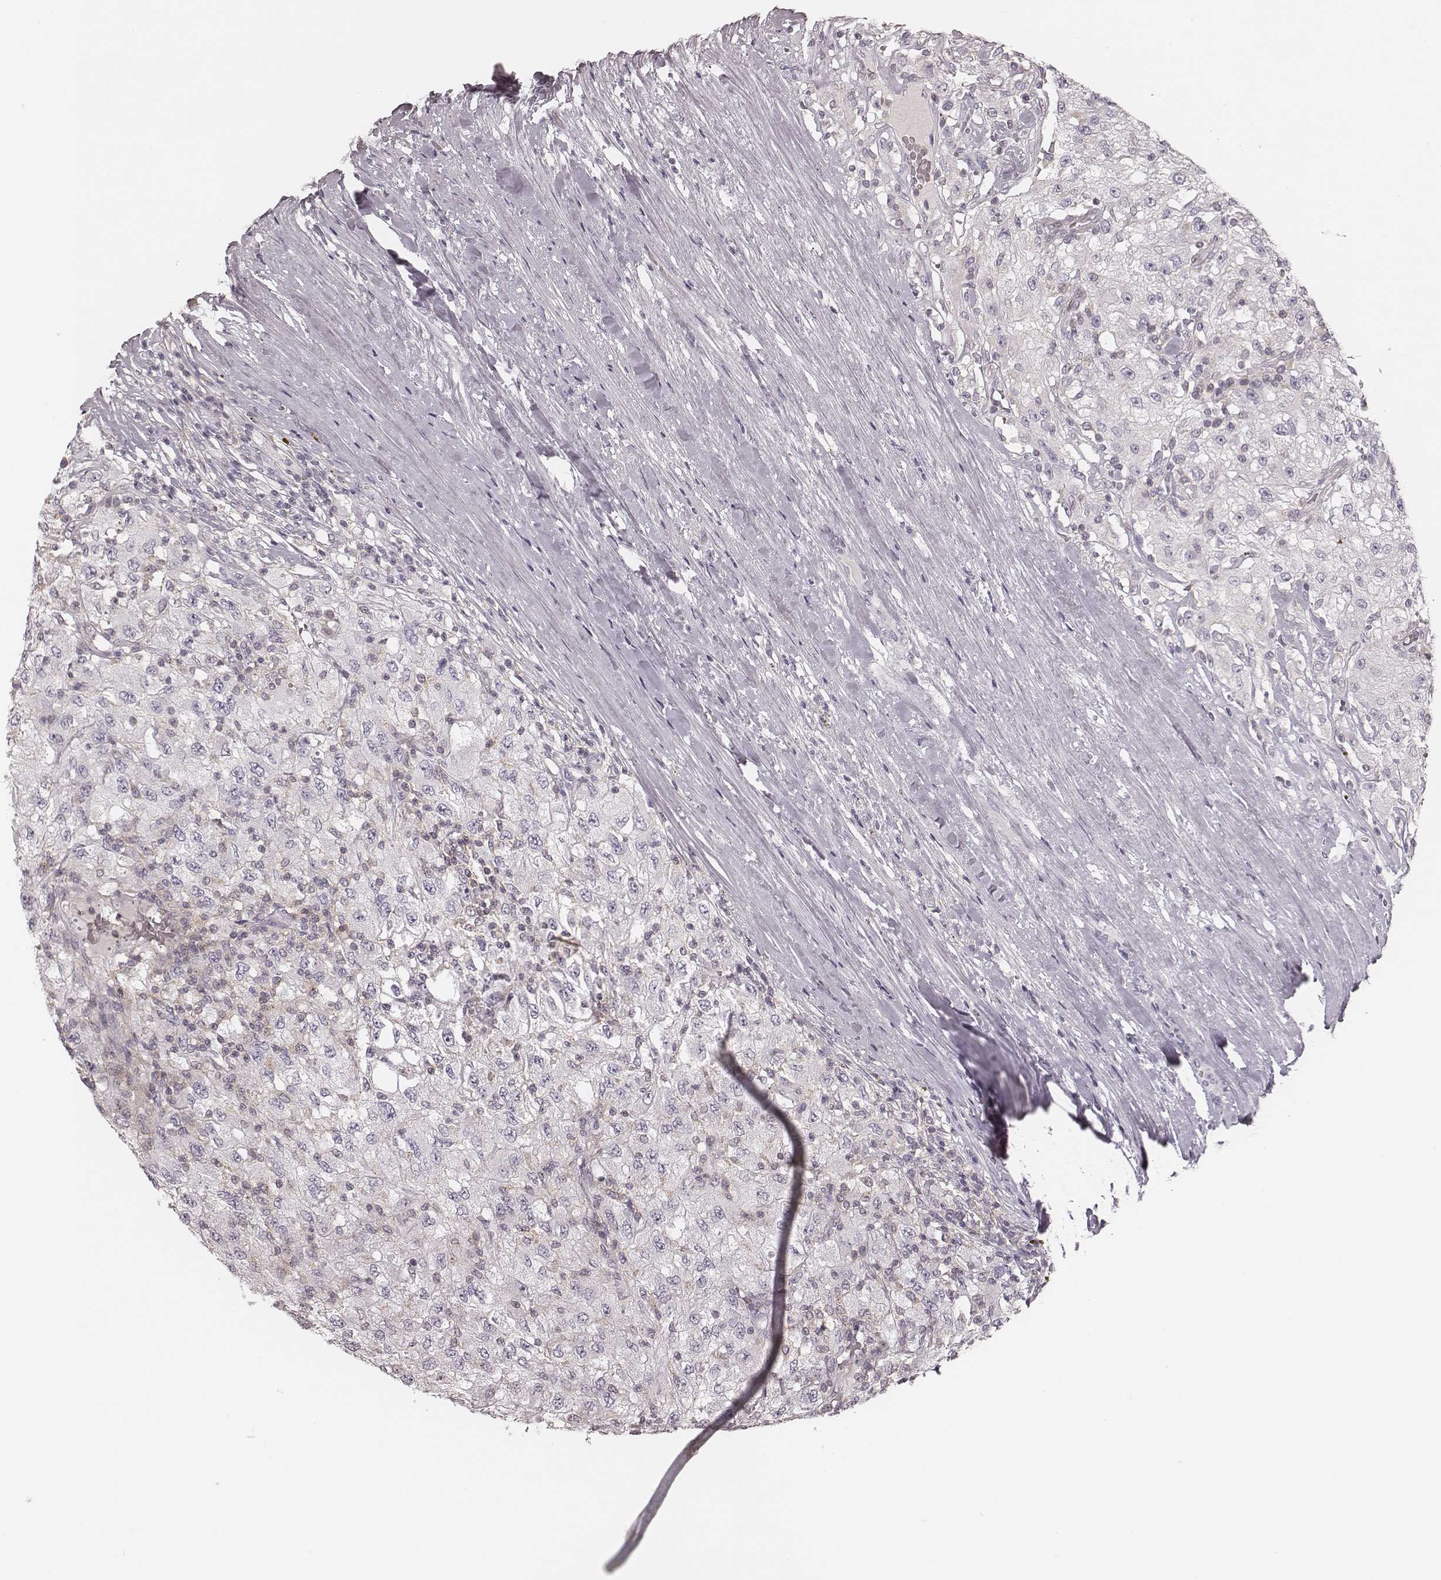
{"staining": {"intensity": "negative", "quantity": "none", "location": "none"}, "tissue": "renal cancer", "cell_type": "Tumor cells", "image_type": "cancer", "snomed": [{"axis": "morphology", "description": "Adenocarcinoma, NOS"}, {"axis": "topography", "description": "Kidney"}], "caption": "IHC photomicrograph of renal cancer stained for a protein (brown), which displays no expression in tumor cells.", "gene": "MSX1", "patient": {"sex": "female", "age": 67}}